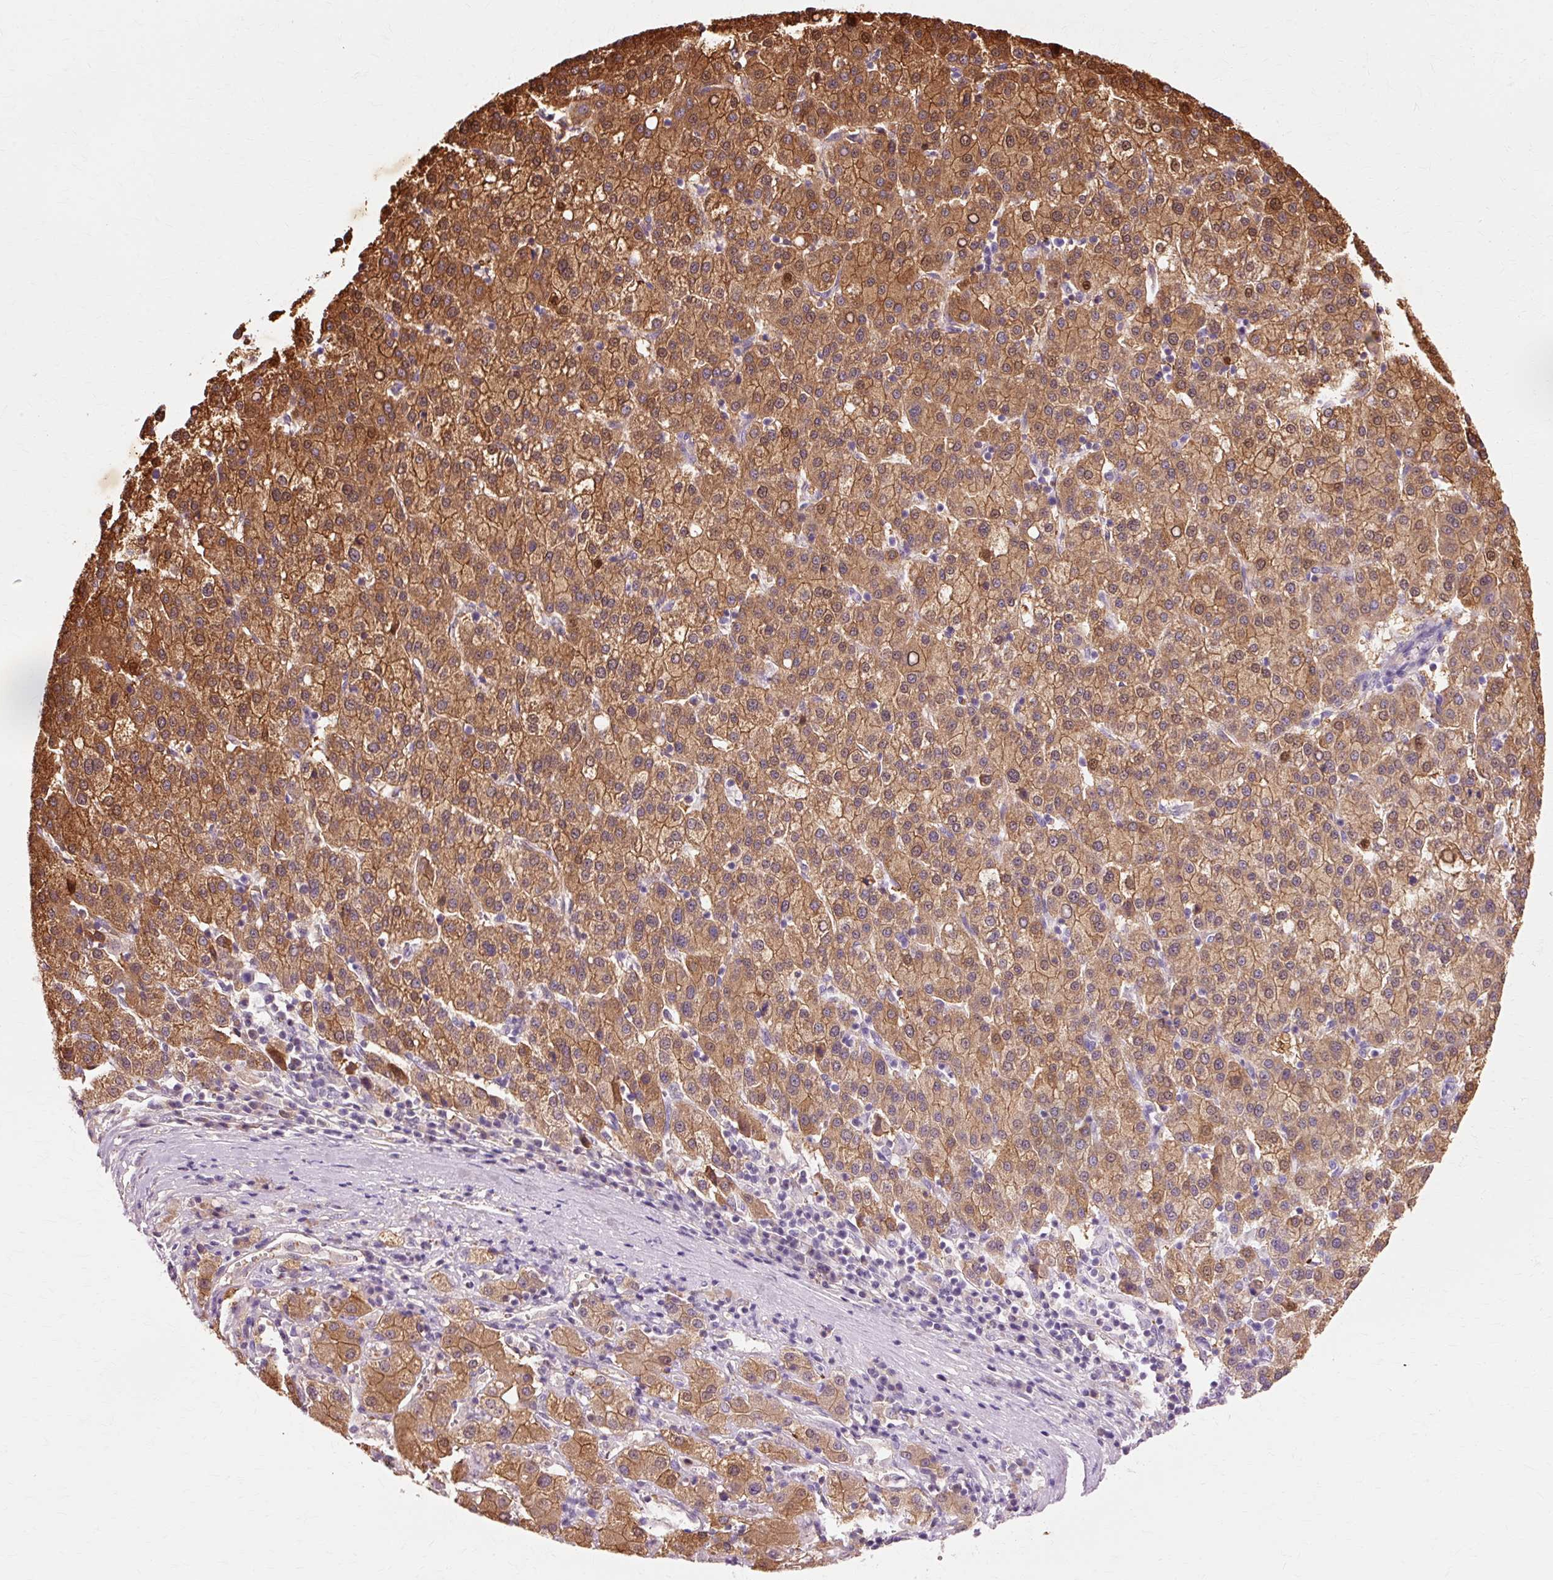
{"staining": {"intensity": "moderate", "quantity": ">75%", "location": "cytoplasmic/membranous,nuclear"}, "tissue": "liver cancer", "cell_type": "Tumor cells", "image_type": "cancer", "snomed": [{"axis": "morphology", "description": "Carcinoma, Hepatocellular, NOS"}, {"axis": "topography", "description": "Liver"}], "caption": "Protein staining of liver cancer tissue displays moderate cytoplasmic/membranous and nuclear staining in approximately >75% of tumor cells.", "gene": "VN1R2", "patient": {"sex": "female", "age": 58}}